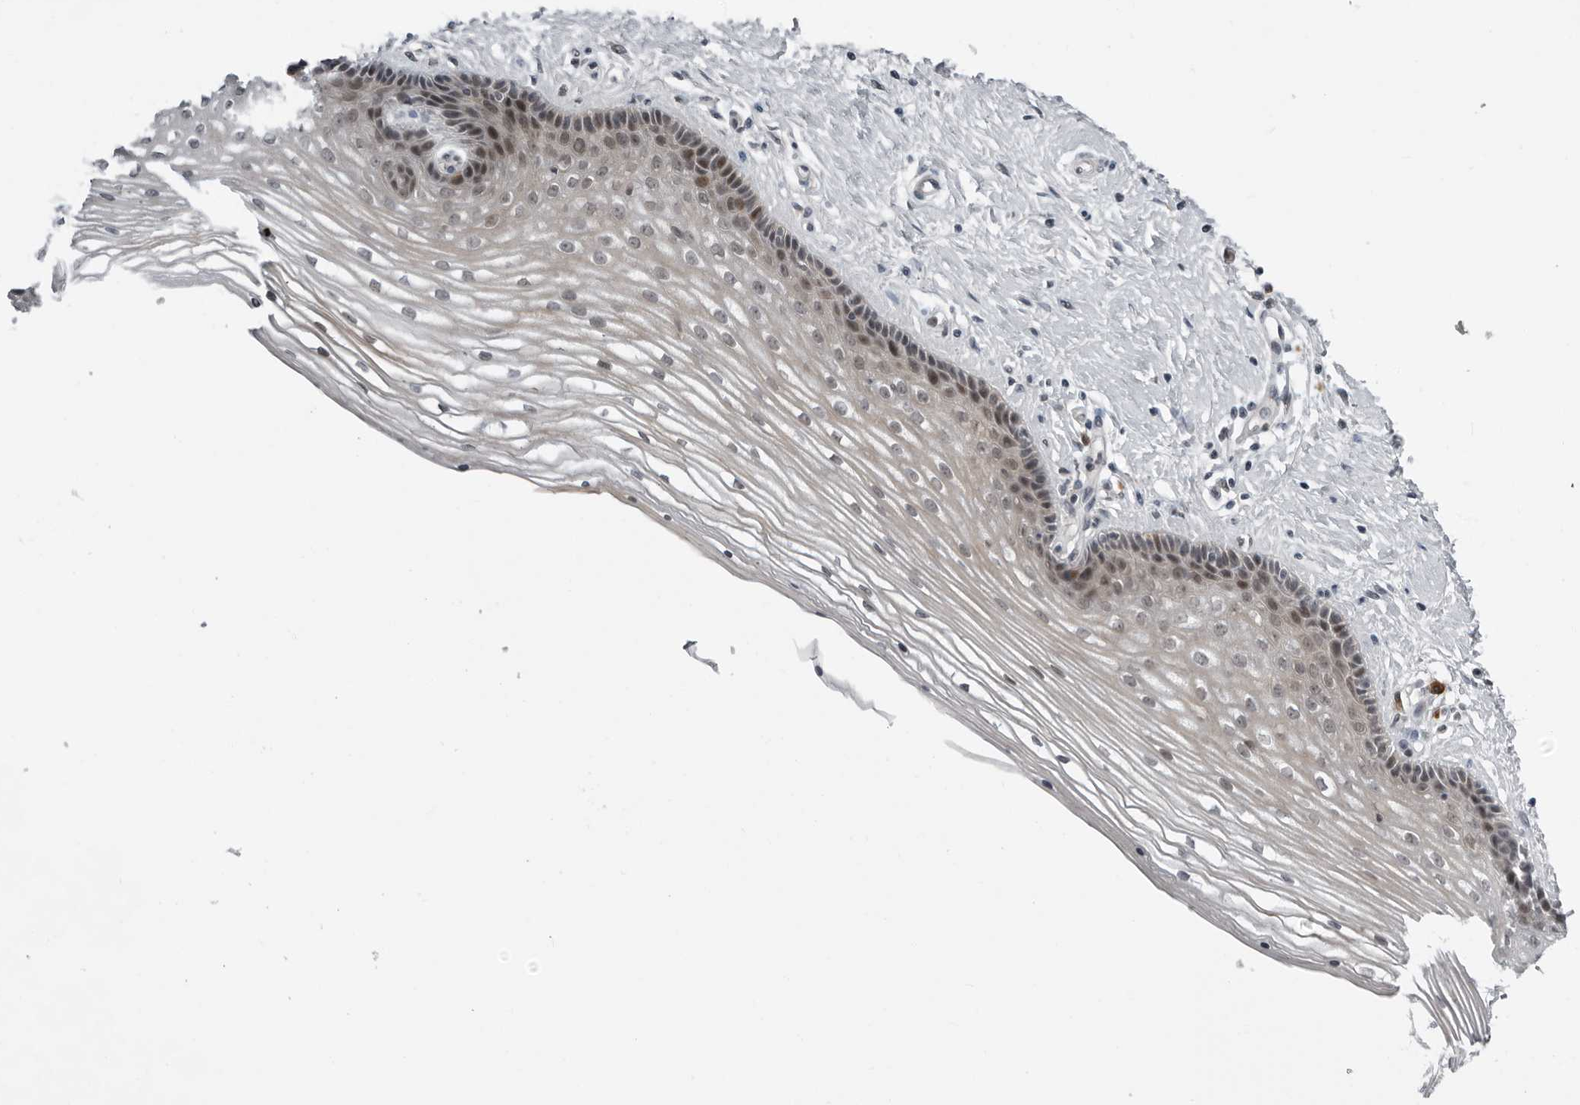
{"staining": {"intensity": "moderate", "quantity": "25%-75%", "location": "nuclear"}, "tissue": "vagina", "cell_type": "Squamous epithelial cells", "image_type": "normal", "snomed": [{"axis": "morphology", "description": "Normal tissue, NOS"}, {"axis": "topography", "description": "Vagina"}], "caption": "Brown immunohistochemical staining in benign human vagina shows moderate nuclear positivity in approximately 25%-75% of squamous epithelial cells.", "gene": "ALPK2", "patient": {"sex": "female", "age": 46}}